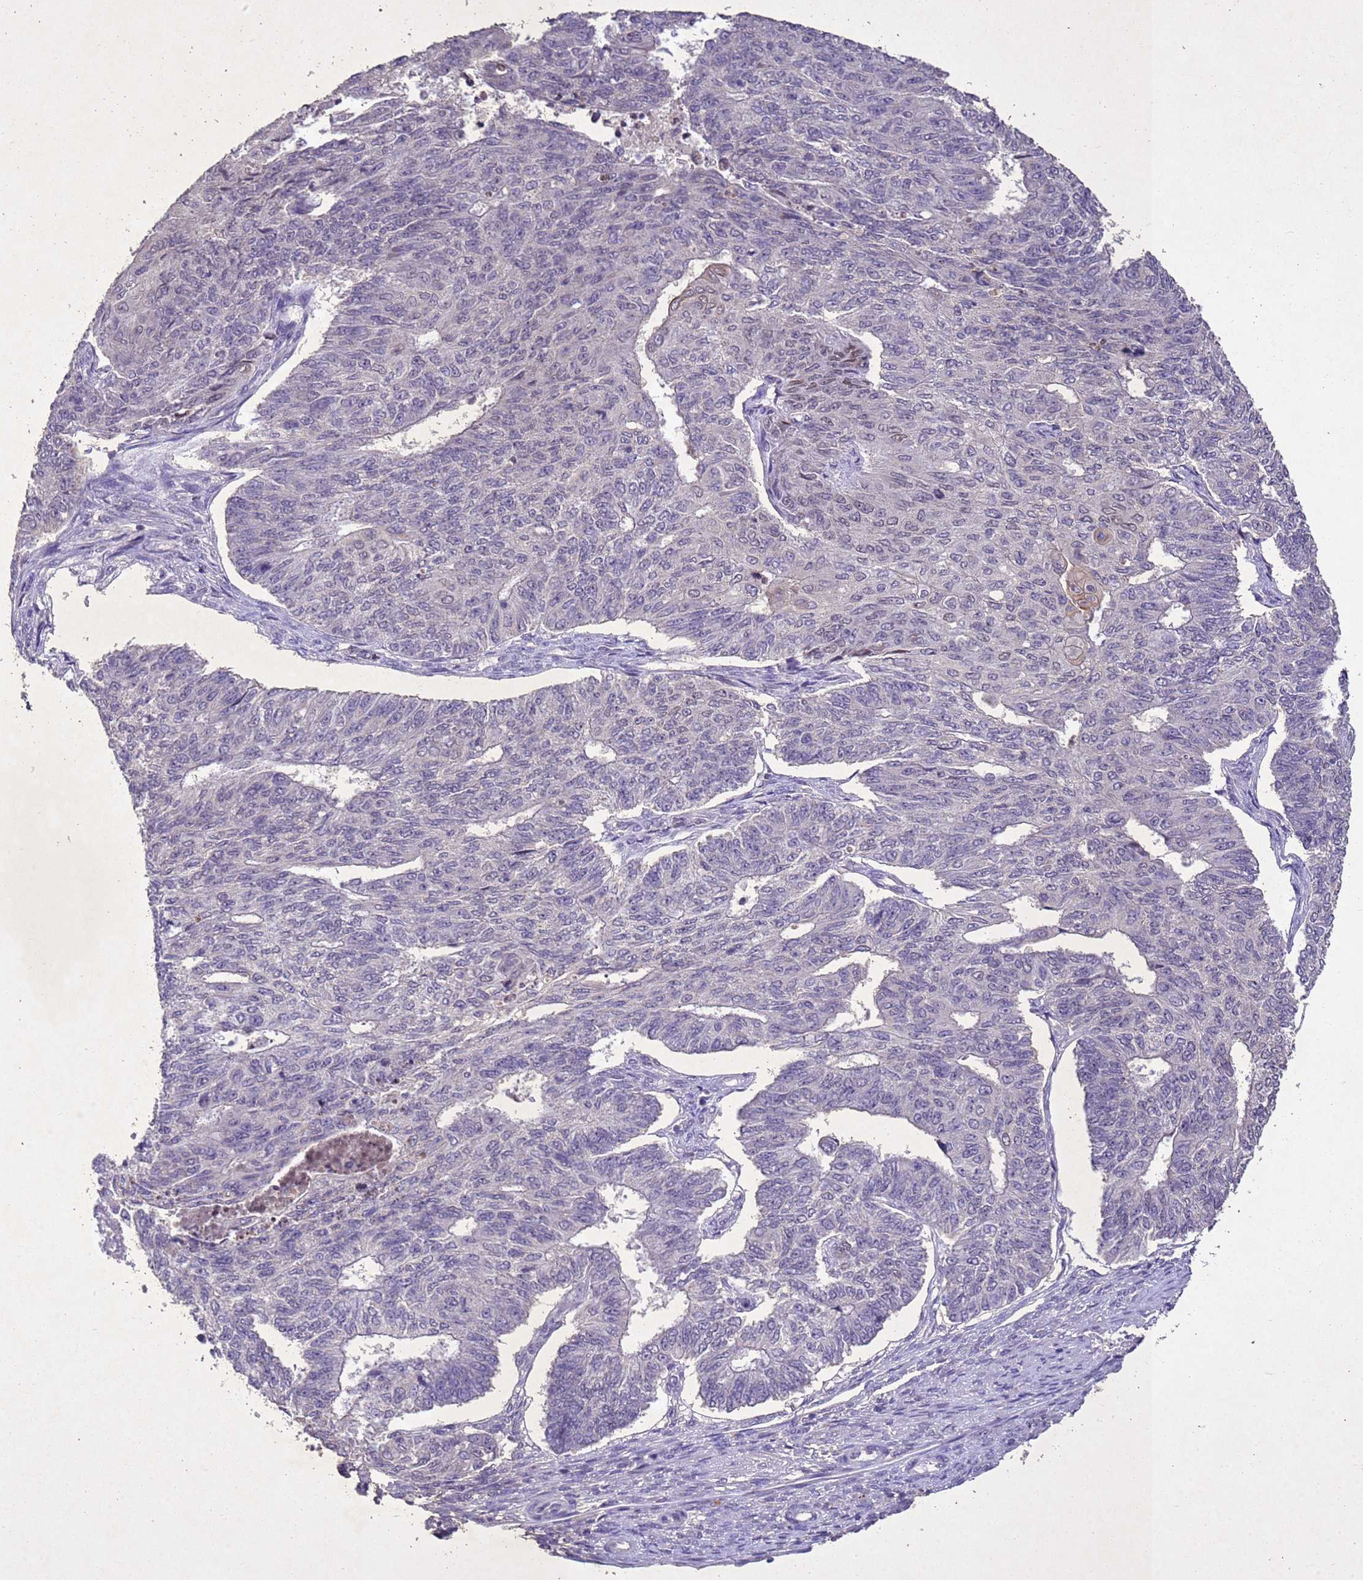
{"staining": {"intensity": "negative", "quantity": "none", "location": "none"}, "tissue": "endometrial cancer", "cell_type": "Tumor cells", "image_type": "cancer", "snomed": [{"axis": "morphology", "description": "Adenocarcinoma, NOS"}, {"axis": "topography", "description": "Endometrium"}], "caption": "Endometrial cancer was stained to show a protein in brown. There is no significant positivity in tumor cells.", "gene": "NLRP11", "patient": {"sex": "female", "age": 32}}